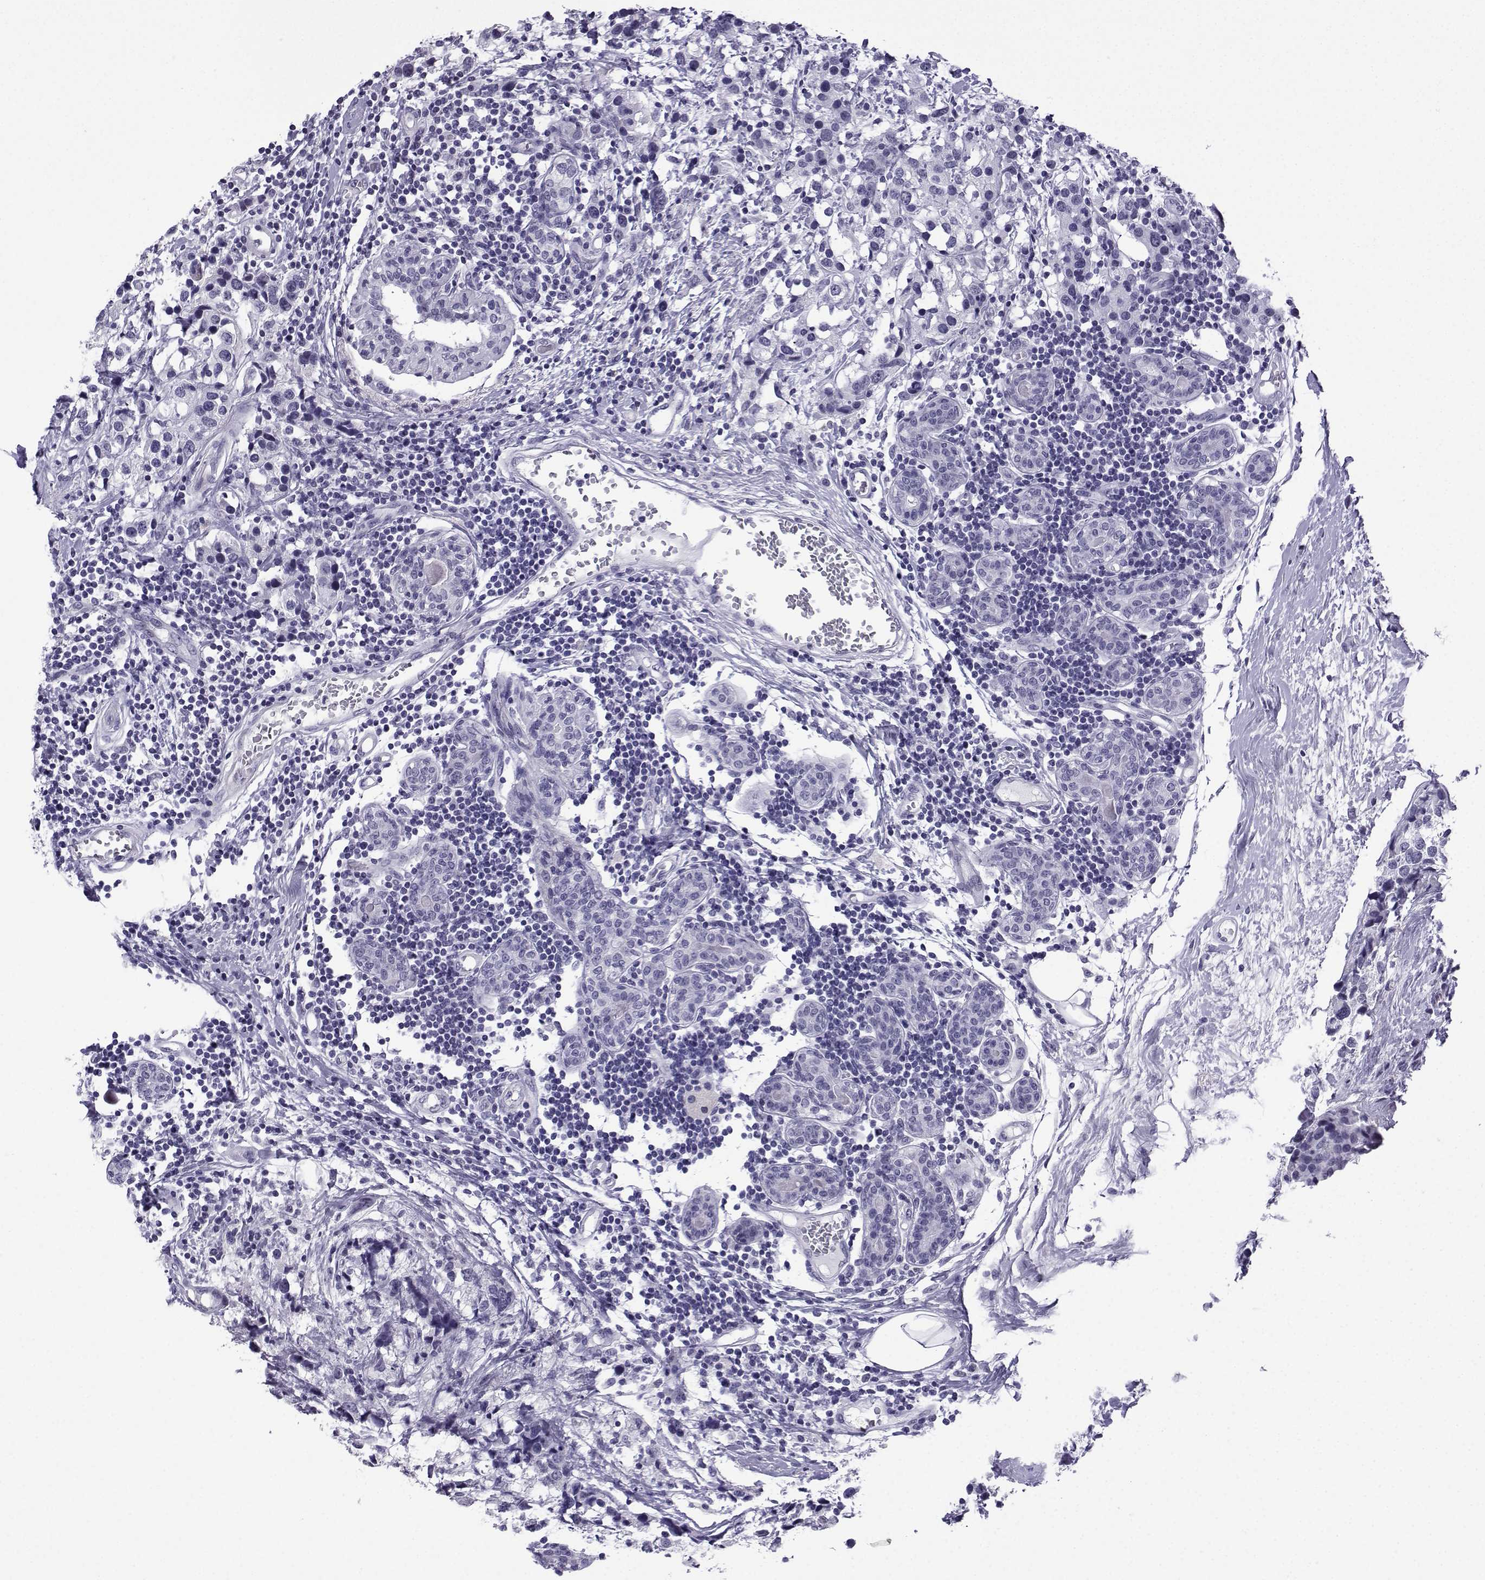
{"staining": {"intensity": "negative", "quantity": "none", "location": "none"}, "tissue": "breast cancer", "cell_type": "Tumor cells", "image_type": "cancer", "snomed": [{"axis": "morphology", "description": "Lobular carcinoma"}, {"axis": "topography", "description": "Breast"}], "caption": "Immunohistochemistry of breast cancer displays no staining in tumor cells.", "gene": "MRGBP", "patient": {"sex": "female", "age": 59}}